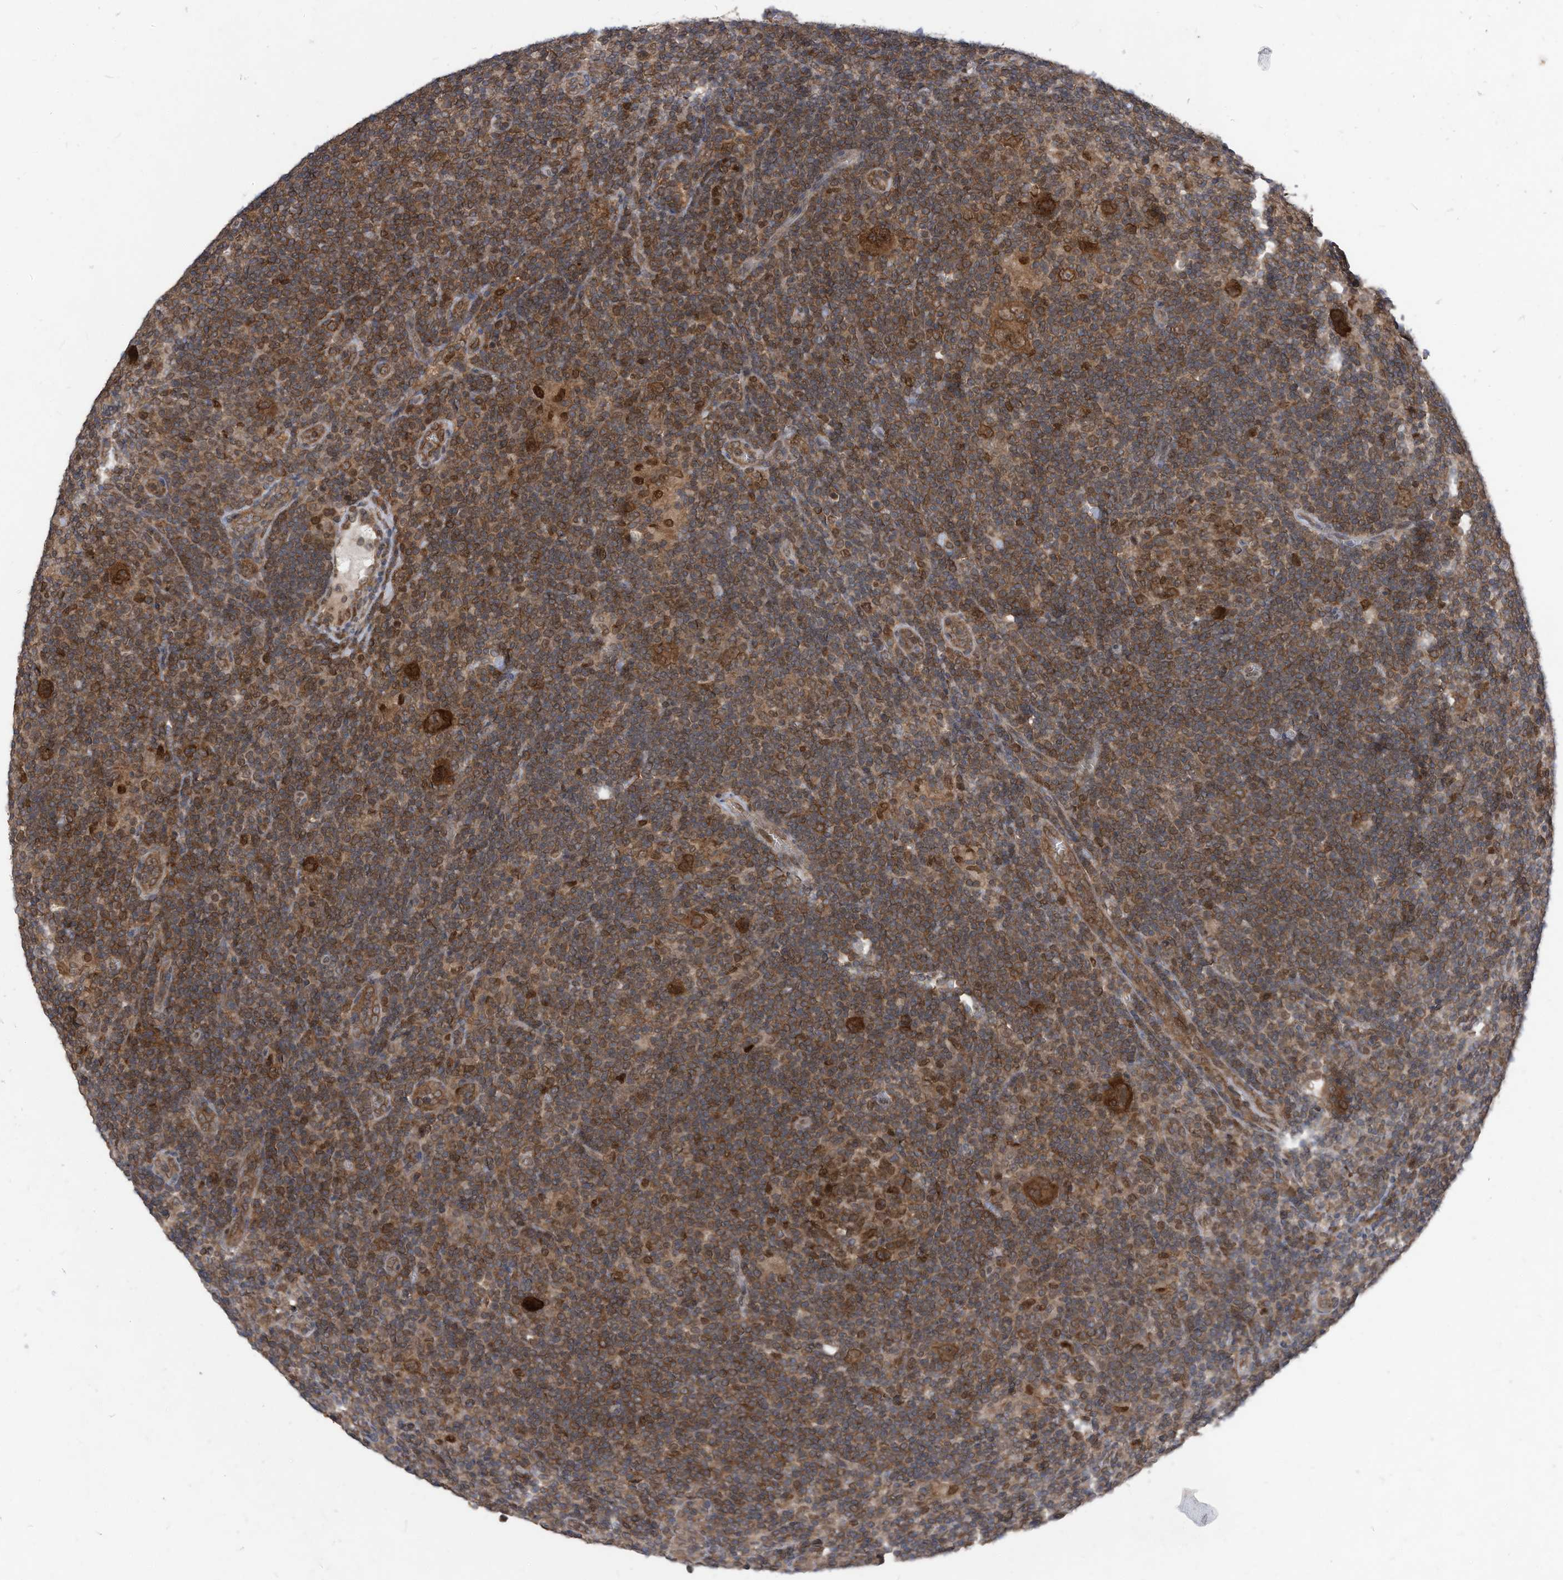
{"staining": {"intensity": "strong", "quantity": ">75%", "location": "cytoplasmic/membranous,nuclear"}, "tissue": "lymphoma", "cell_type": "Tumor cells", "image_type": "cancer", "snomed": [{"axis": "morphology", "description": "Hodgkin's disease, NOS"}, {"axis": "topography", "description": "Lymph node"}], "caption": "Immunohistochemistry (IHC) of human lymphoma shows high levels of strong cytoplasmic/membranous and nuclear staining in approximately >75% of tumor cells.", "gene": "KPNB1", "patient": {"sex": "female", "age": 57}}